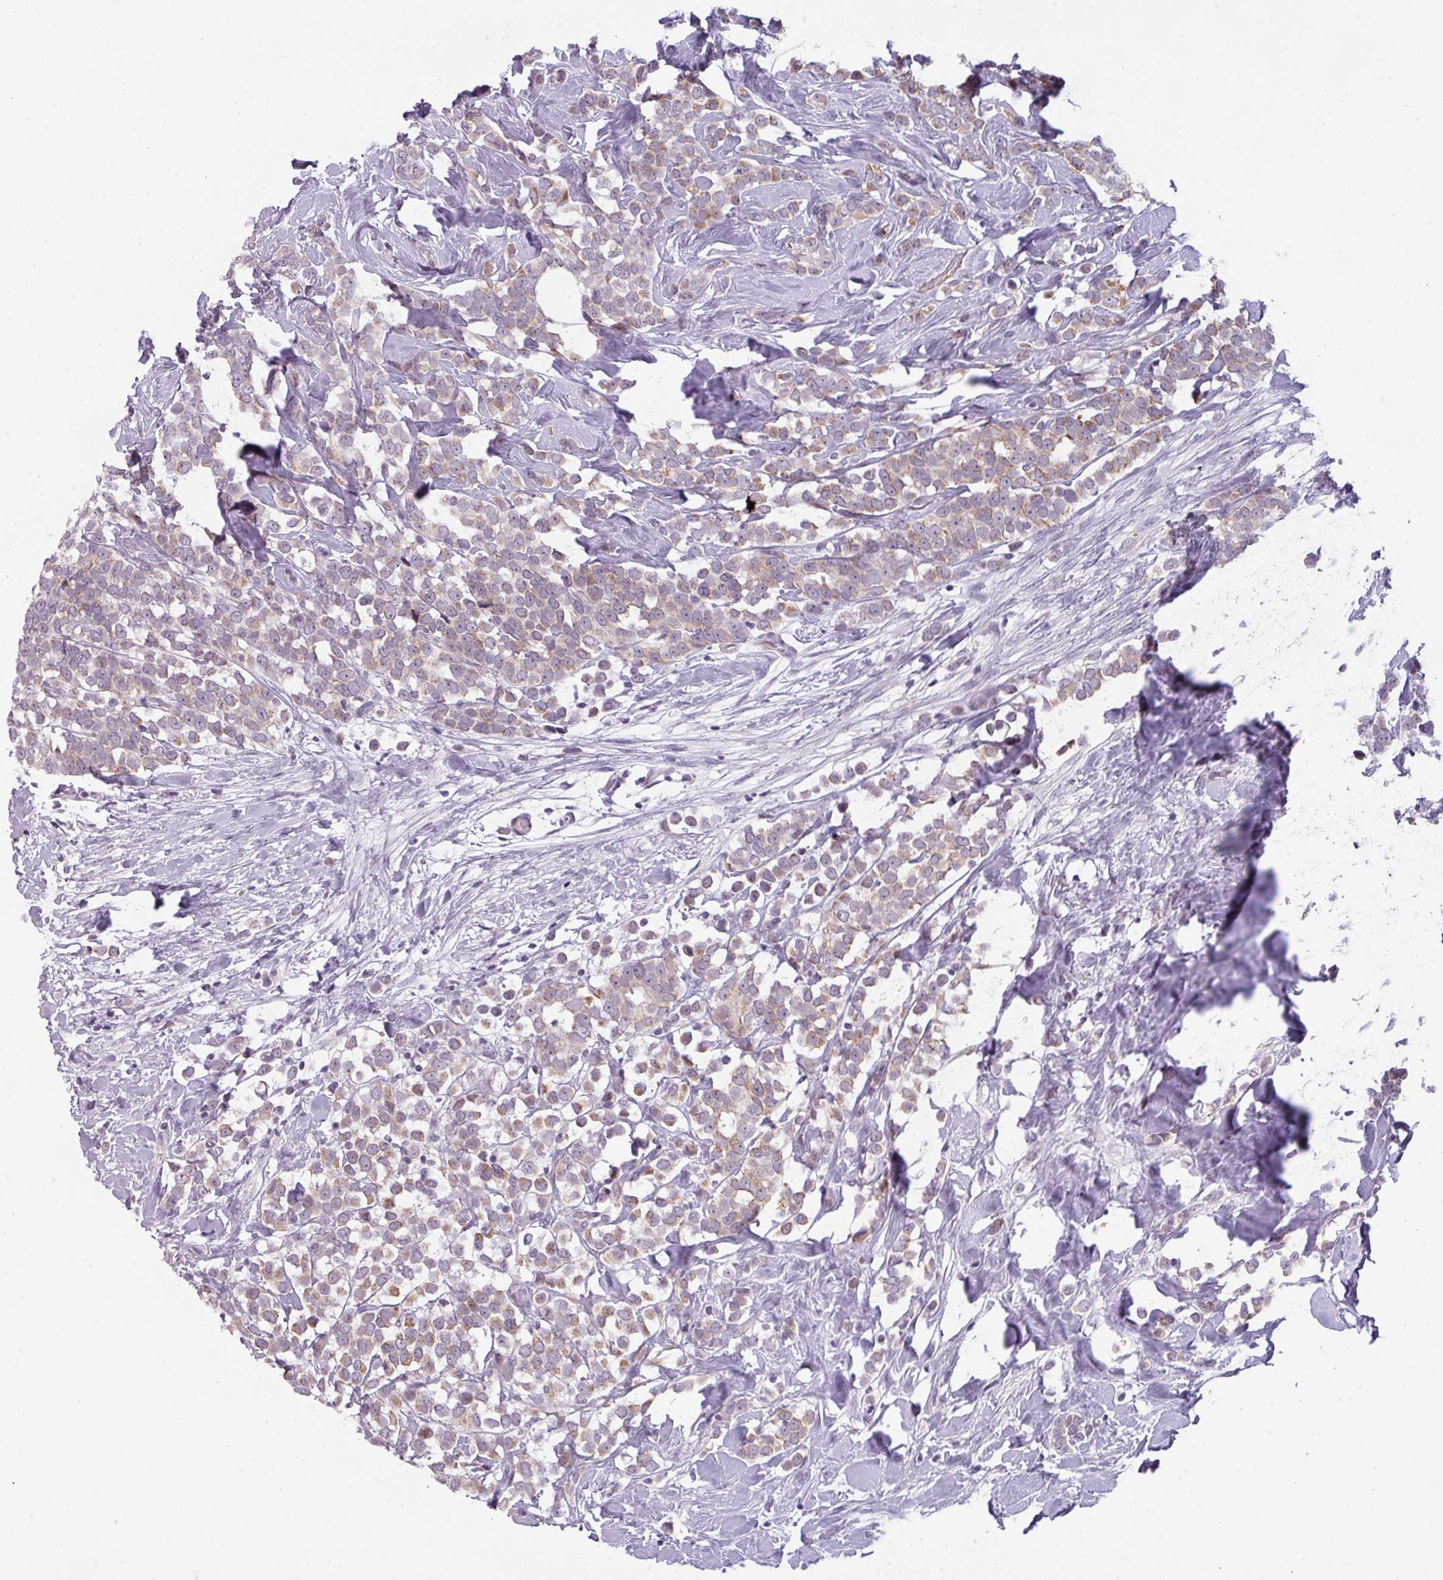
{"staining": {"intensity": "weak", "quantity": "25%-75%", "location": "cytoplasmic/membranous"}, "tissue": "breast cancer", "cell_type": "Tumor cells", "image_type": "cancer", "snomed": [{"axis": "morphology", "description": "Duct carcinoma"}, {"axis": "topography", "description": "Breast"}], "caption": "Protein analysis of breast cancer tissue displays weak cytoplasmic/membranous staining in approximately 25%-75% of tumor cells.", "gene": "C2orf68", "patient": {"sex": "female", "age": 80}}